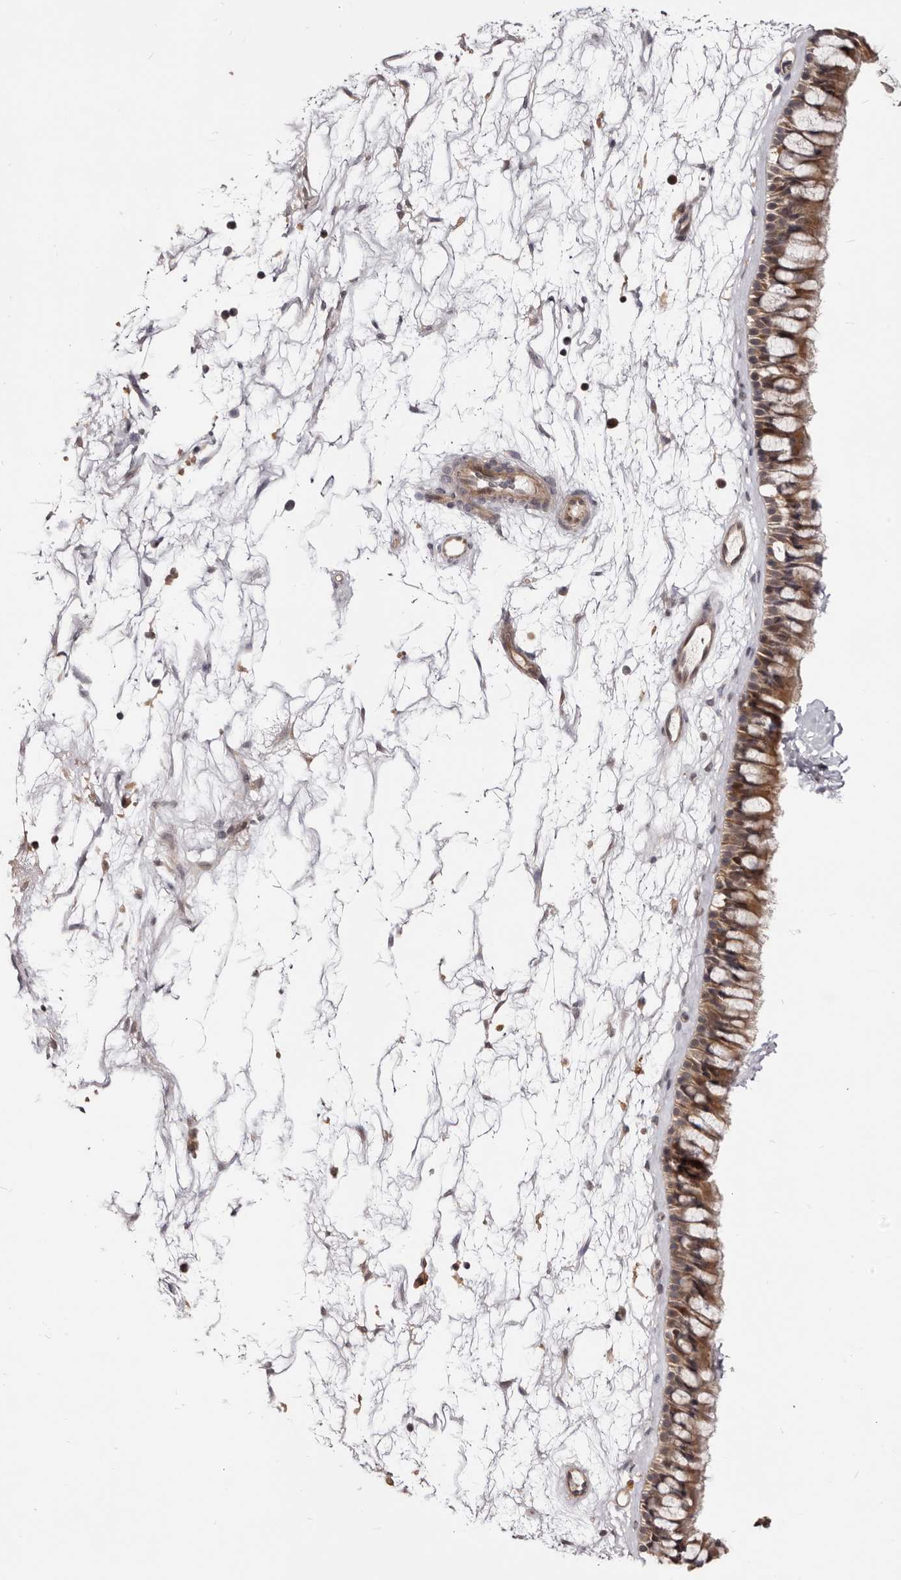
{"staining": {"intensity": "moderate", "quantity": ">75%", "location": "cytoplasmic/membranous"}, "tissue": "nasopharynx", "cell_type": "Respiratory epithelial cells", "image_type": "normal", "snomed": [{"axis": "morphology", "description": "Normal tissue, NOS"}, {"axis": "topography", "description": "Nasopharynx"}], "caption": "Immunohistochemical staining of normal nasopharynx demonstrates >75% levels of moderate cytoplasmic/membranous protein positivity in approximately >75% of respiratory epithelial cells.", "gene": "MDP1", "patient": {"sex": "male", "age": 64}}